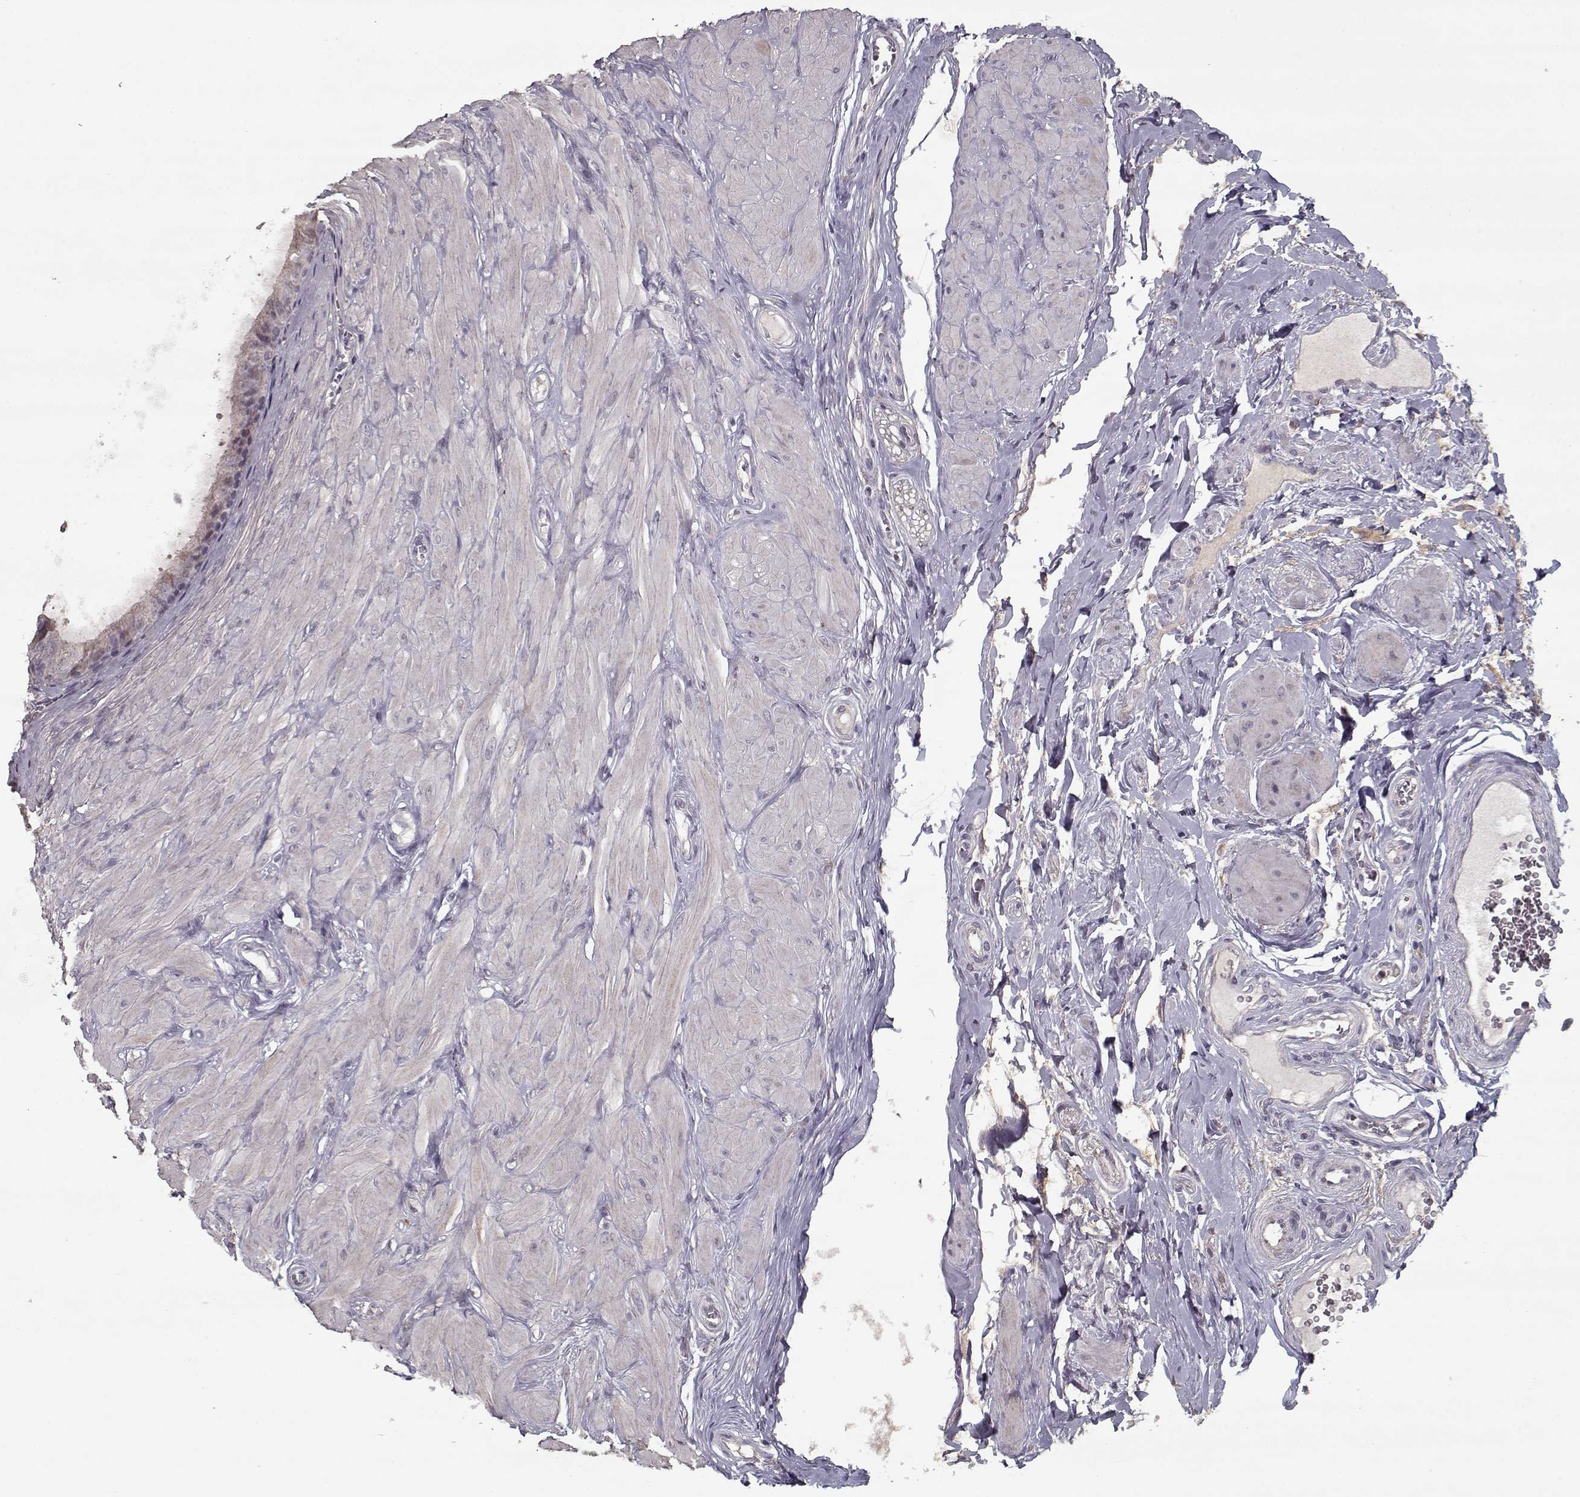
{"staining": {"intensity": "negative", "quantity": "none", "location": "none"}, "tissue": "epididymis", "cell_type": "Glandular cells", "image_type": "normal", "snomed": [{"axis": "morphology", "description": "Normal tissue, NOS"}, {"axis": "topography", "description": "Epididymis"}], "caption": "Epididymis stained for a protein using immunohistochemistry (IHC) exhibits no expression glandular cells.", "gene": "LAMA2", "patient": {"sex": "male", "age": 37}}